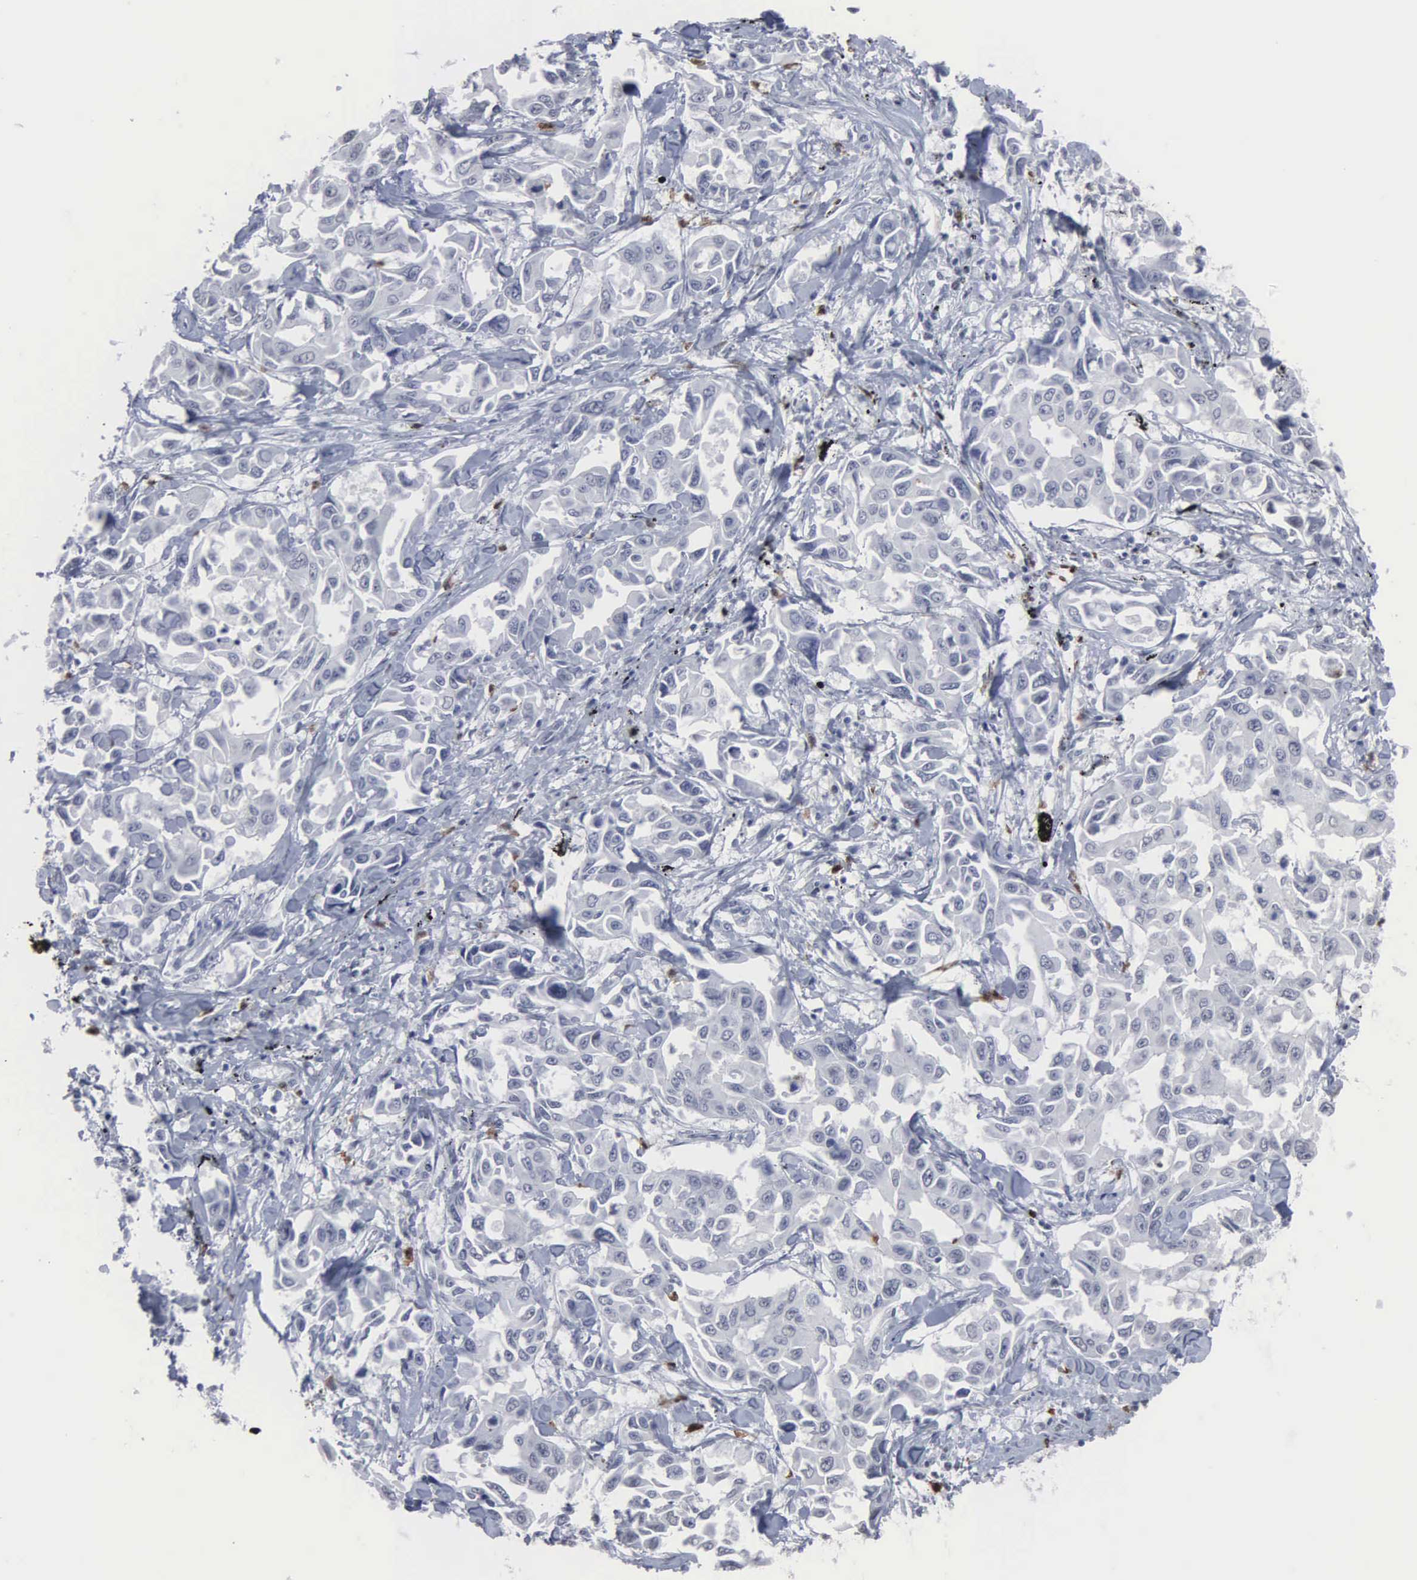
{"staining": {"intensity": "negative", "quantity": "none", "location": "none"}, "tissue": "lung cancer", "cell_type": "Tumor cells", "image_type": "cancer", "snomed": [{"axis": "morphology", "description": "Adenocarcinoma, NOS"}, {"axis": "topography", "description": "Lung"}], "caption": "Tumor cells show no significant protein expression in lung cancer.", "gene": "SPIN3", "patient": {"sex": "male", "age": 64}}